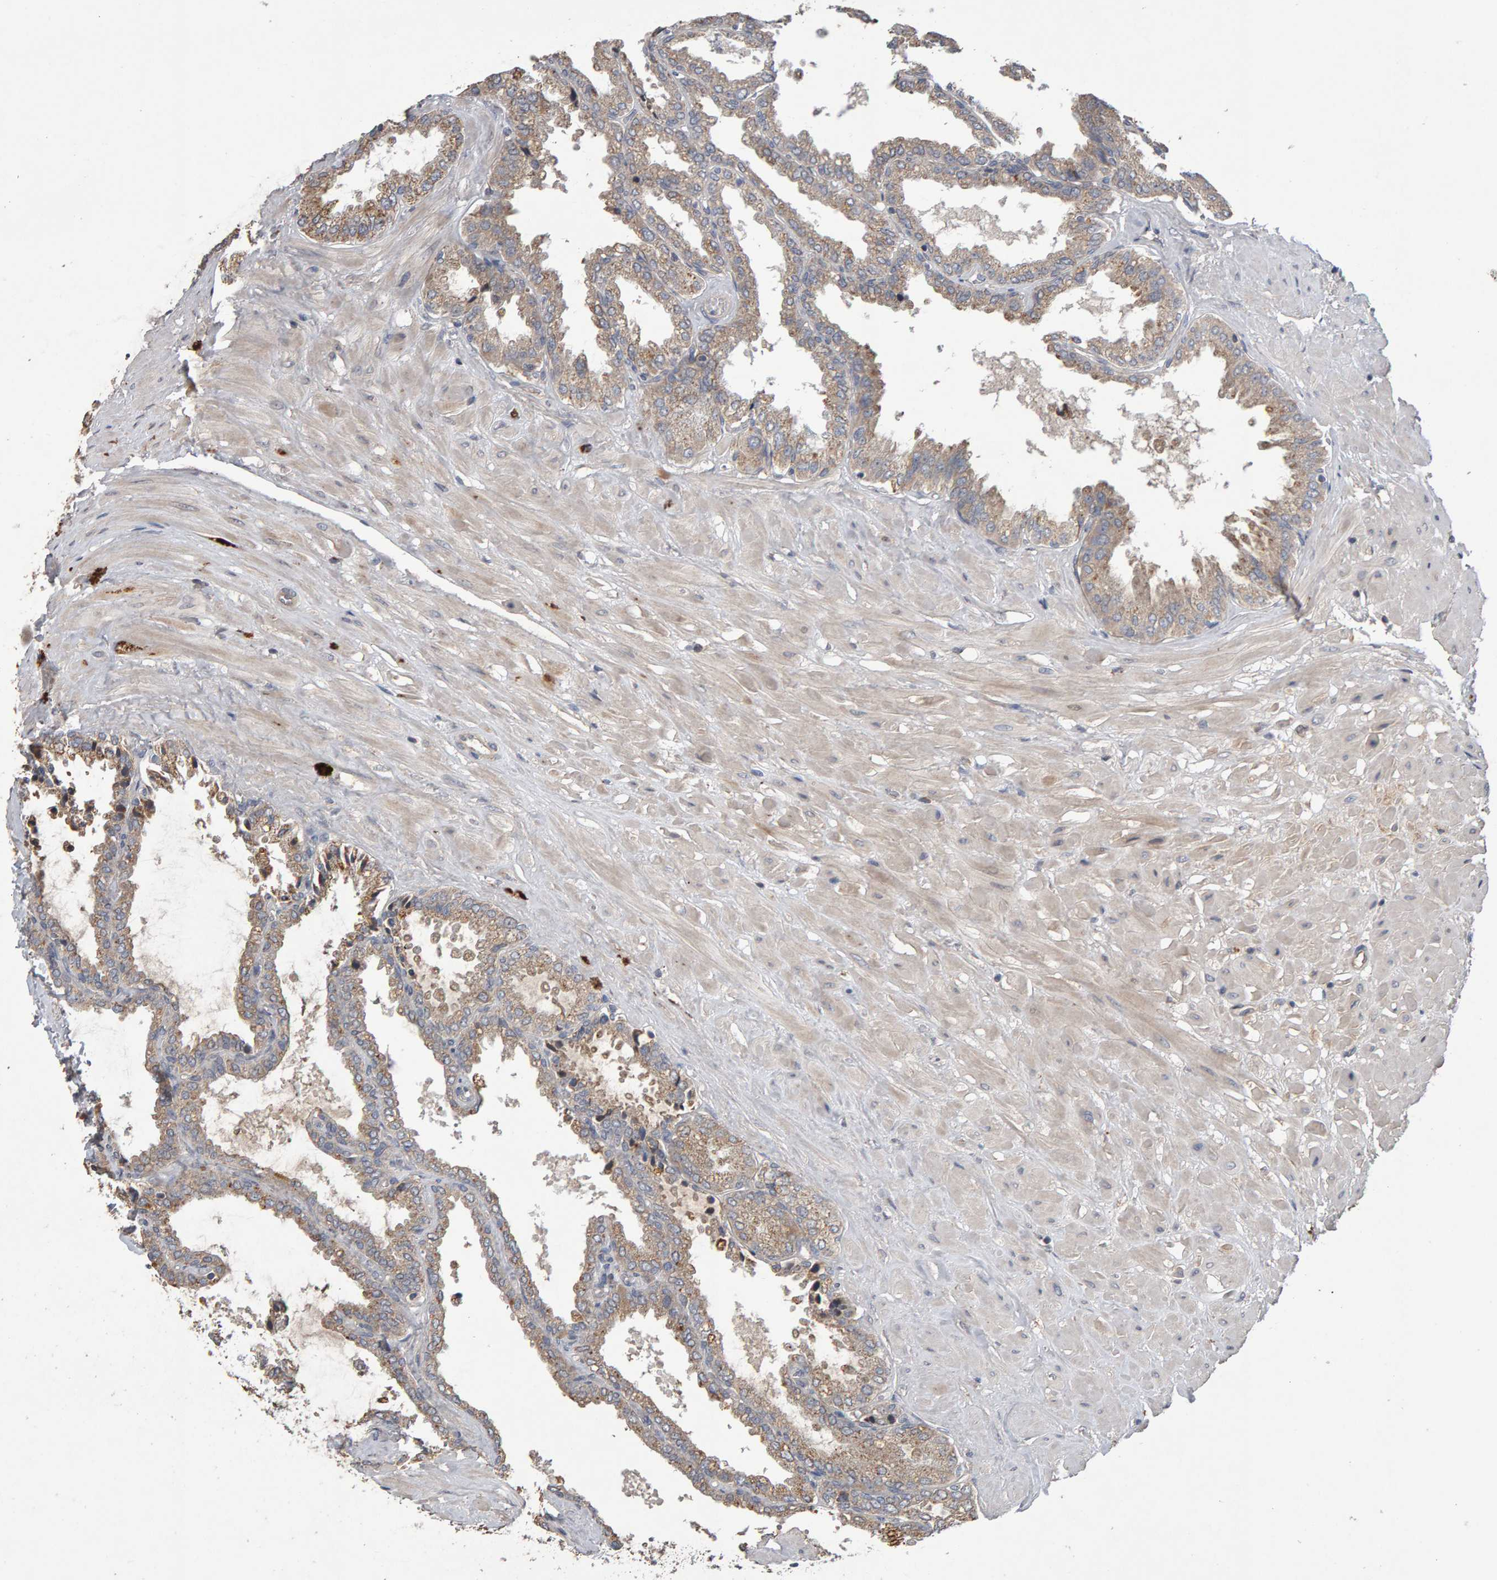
{"staining": {"intensity": "weak", "quantity": ">75%", "location": "cytoplasmic/membranous"}, "tissue": "seminal vesicle", "cell_type": "Glandular cells", "image_type": "normal", "snomed": [{"axis": "morphology", "description": "Normal tissue, NOS"}, {"axis": "topography", "description": "Seminal veicle"}], "caption": "High-magnification brightfield microscopy of benign seminal vesicle stained with DAB (3,3'-diaminobenzidine) (brown) and counterstained with hematoxylin (blue). glandular cells exhibit weak cytoplasmic/membranous expression is identified in about>75% of cells.", "gene": "COASY", "patient": {"sex": "male", "age": 46}}